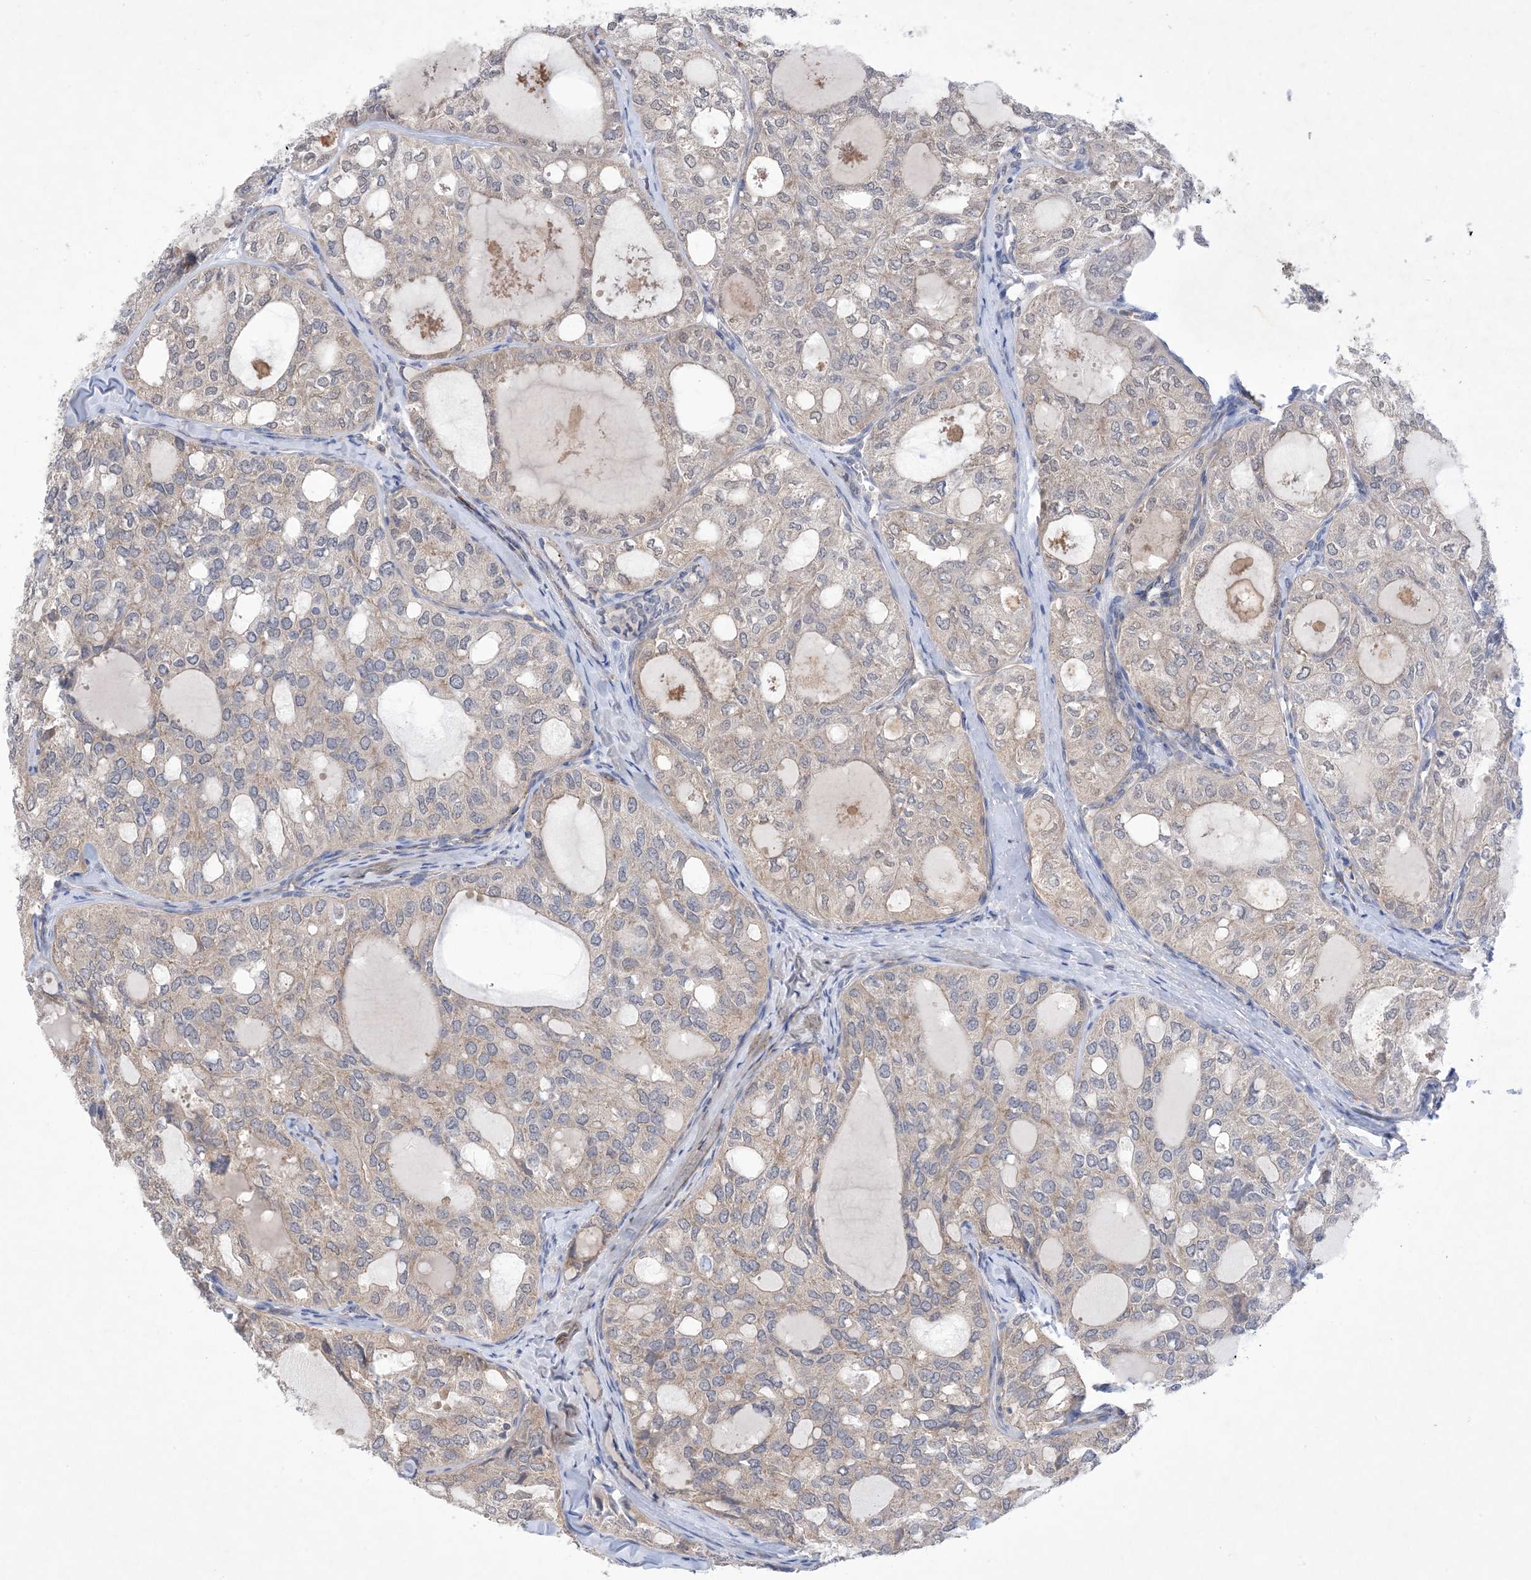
{"staining": {"intensity": "negative", "quantity": "none", "location": "none"}, "tissue": "thyroid cancer", "cell_type": "Tumor cells", "image_type": "cancer", "snomed": [{"axis": "morphology", "description": "Follicular adenoma carcinoma, NOS"}, {"axis": "topography", "description": "Thyroid gland"}], "caption": "Follicular adenoma carcinoma (thyroid) was stained to show a protein in brown. There is no significant staining in tumor cells. (DAB (3,3'-diaminobenzidine) immunohistochemistry (IHC), high magnification).", "gene": "EHBP1", "patient": {"sex": "male", "age": 75}}